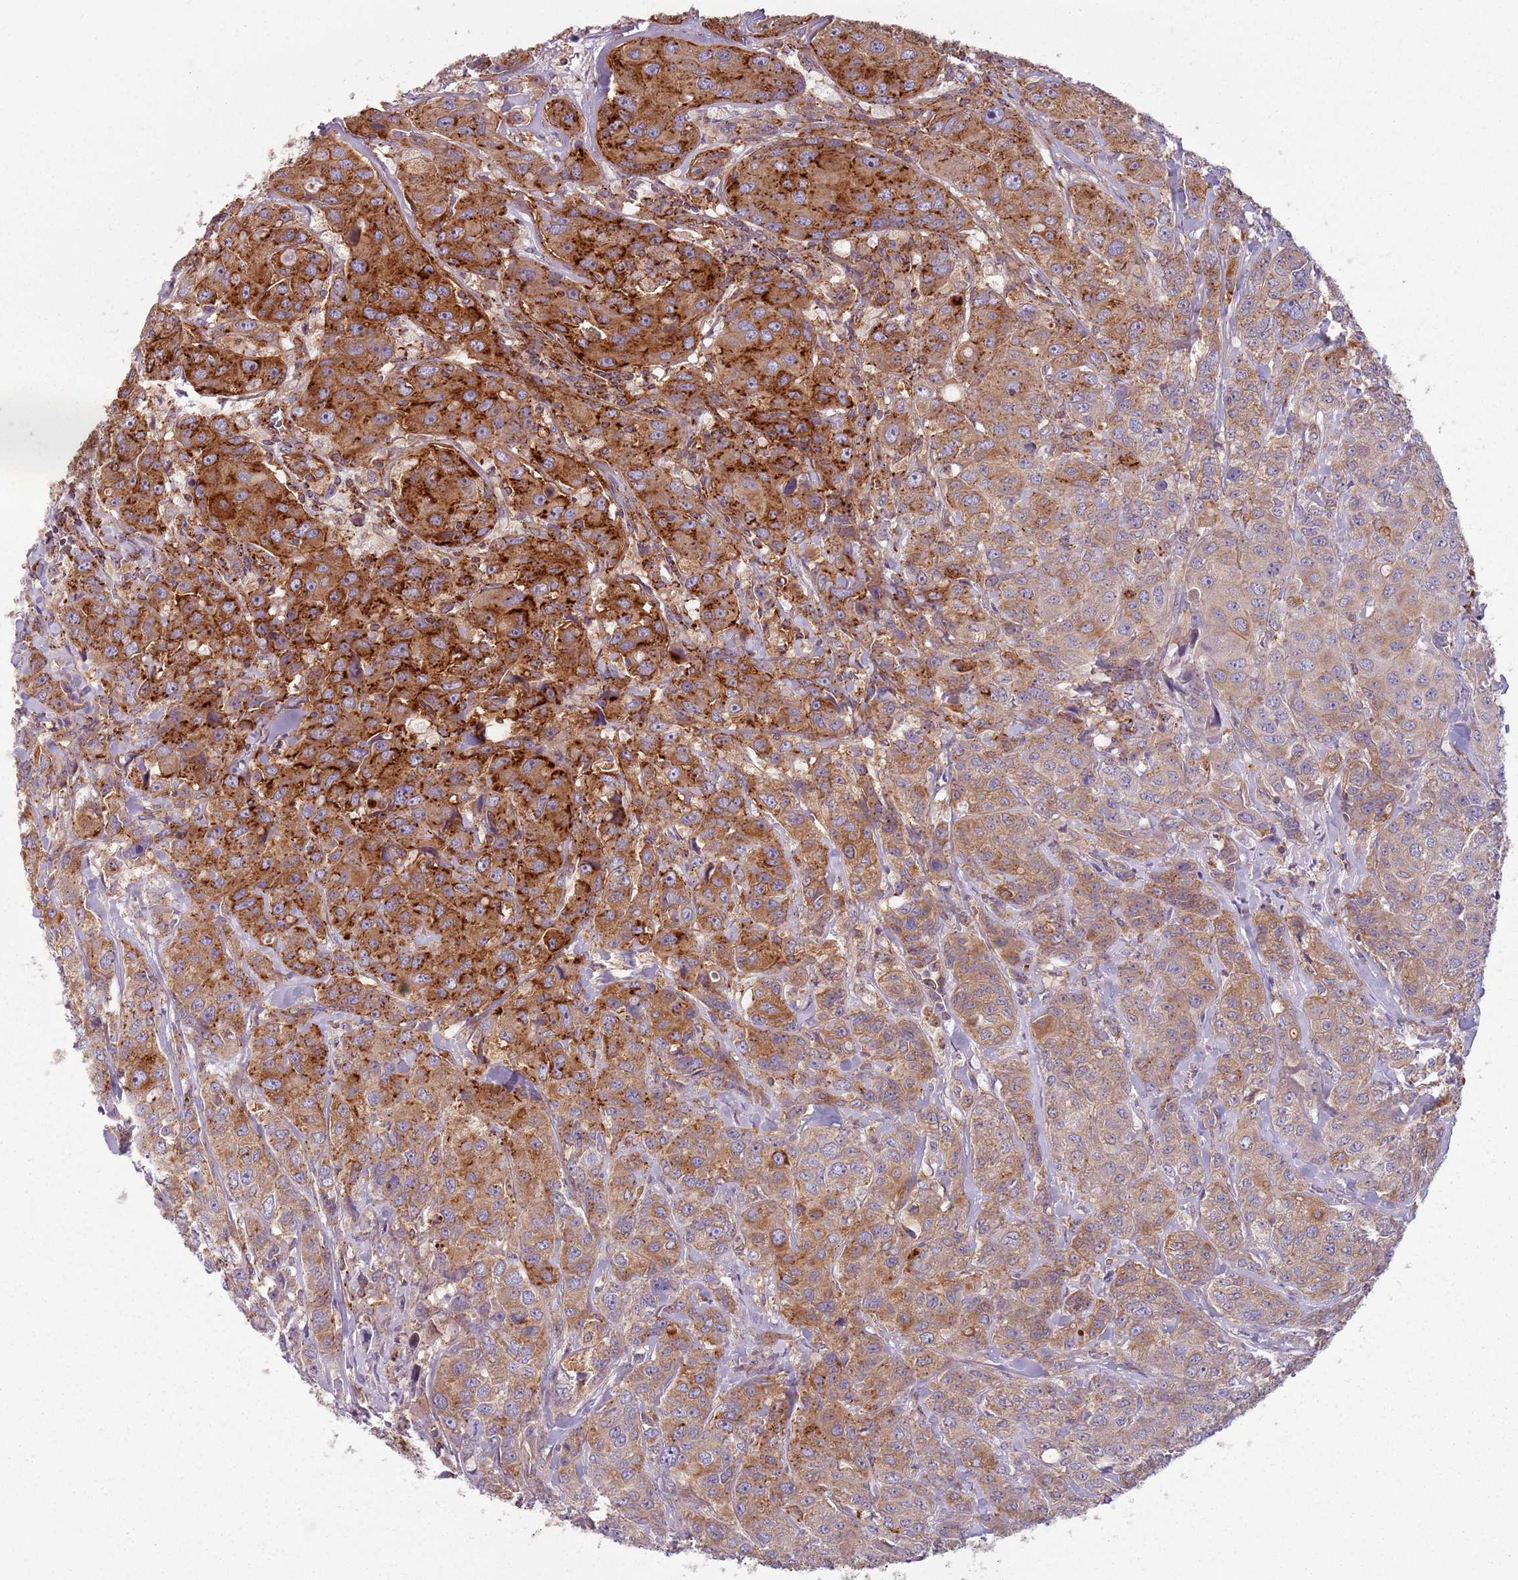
{"staining": {"intensity": "strong", "quantity": "25%-75%", "location": "cytoplasmic/membranous"}, "tissue": "breast cancer", "cell_type": "Tumor cells", "image_type": "cancer", "snomed": [{"axis": "morphology", "description": "Duct carcinoma"}, {"axis": "topography", "description": "Breast"}], "caption": "Breast cancer (intraductal carcinoma) tissue shows strong cytoplasmic/membranous expression in about 25%-75% of tumor cells The protein of interest is stained brown, and the nuclei are stained in blue (DAB (3,3'-diaminobenzidine) IHC with brightfield microscopy, high magnification).", "gene": "TLCD2", "patient": {"sex": "female", "age": 43}}